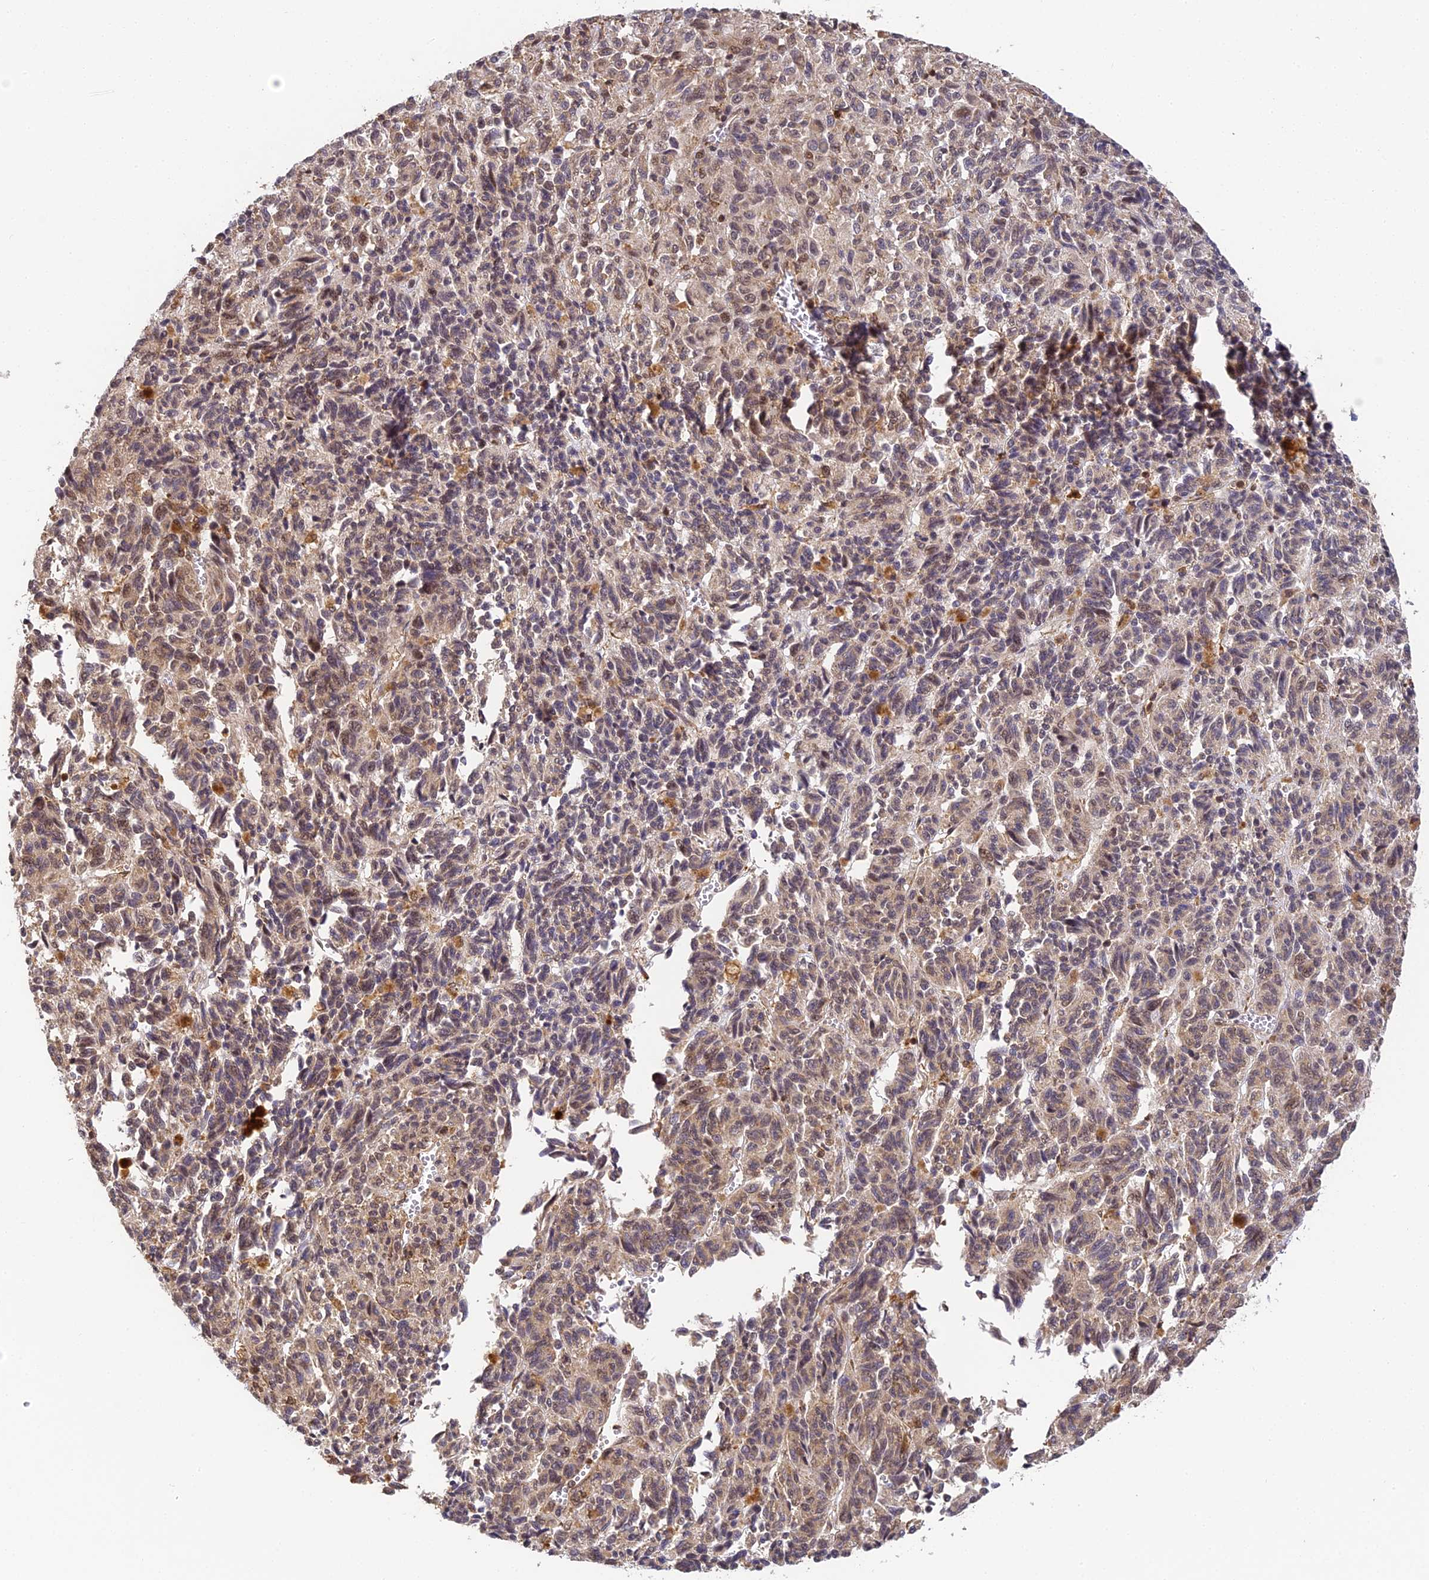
{"staining": {"intensity": "weak", "quantity": "25%-75%", "location": "cytoplasmic/membranous,nuclear"}, "tissue": "melanoma", "cell_type": "Tumor cells", "image_type": "cancer", "snomed": [{"axis": "morphology", "description": "Malignant melanoma, Metastatic site"}, {"axis": "topography", "description": "Lung"}], "caption": "This is an image of IHC staining of malignant melanoma (metastatic site), which shows weak staining in the cytoplasmic/membranous and nuclear of tumor cells.", "gene": "ZNF443", "patient": {"sex": "male", "age": 64}}